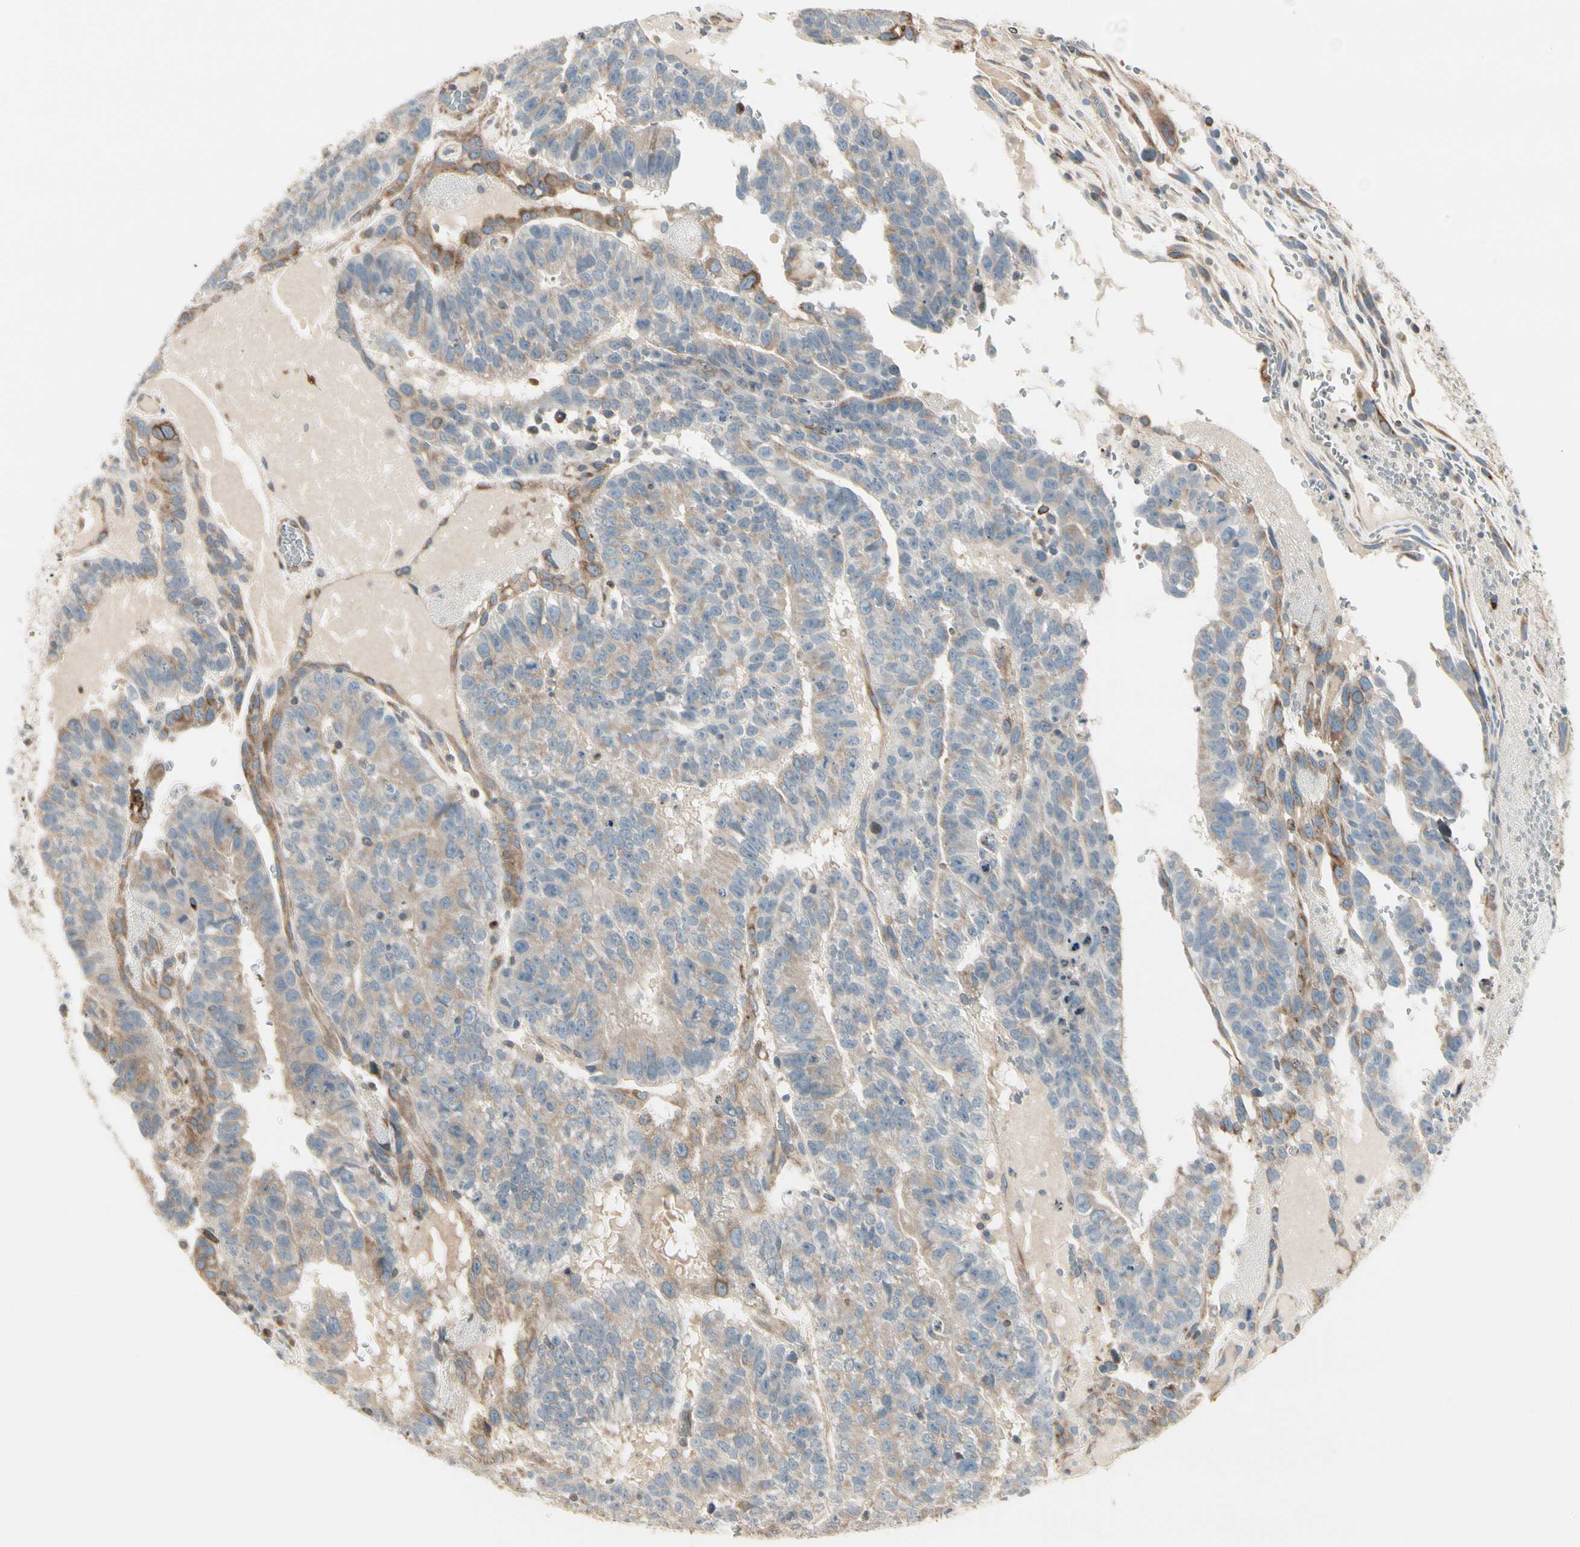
{"staining": {"intensity": "weak", "quantity": ">75%", "location": "cytoplasmic/membranous"}, "tissue": "testis cancer", "cell_type": "Tumor cells", "image_type": "cancer", "snomed": [{"axis": "morphology", "description": "Seminoma, NOS"}, {"axis": "morphology", "description": "Carcinoma, Embryonal, NOS"}, {"axis": "topography", "description": "Testis"}], "caption": "Weak cytoplasmic/membranous expression for a protein is identified in approximately >75% of tumor cells of testis cancer using IHC.", "gene": "NUCB2", "patient": {"sex": "male", "age": 52}}